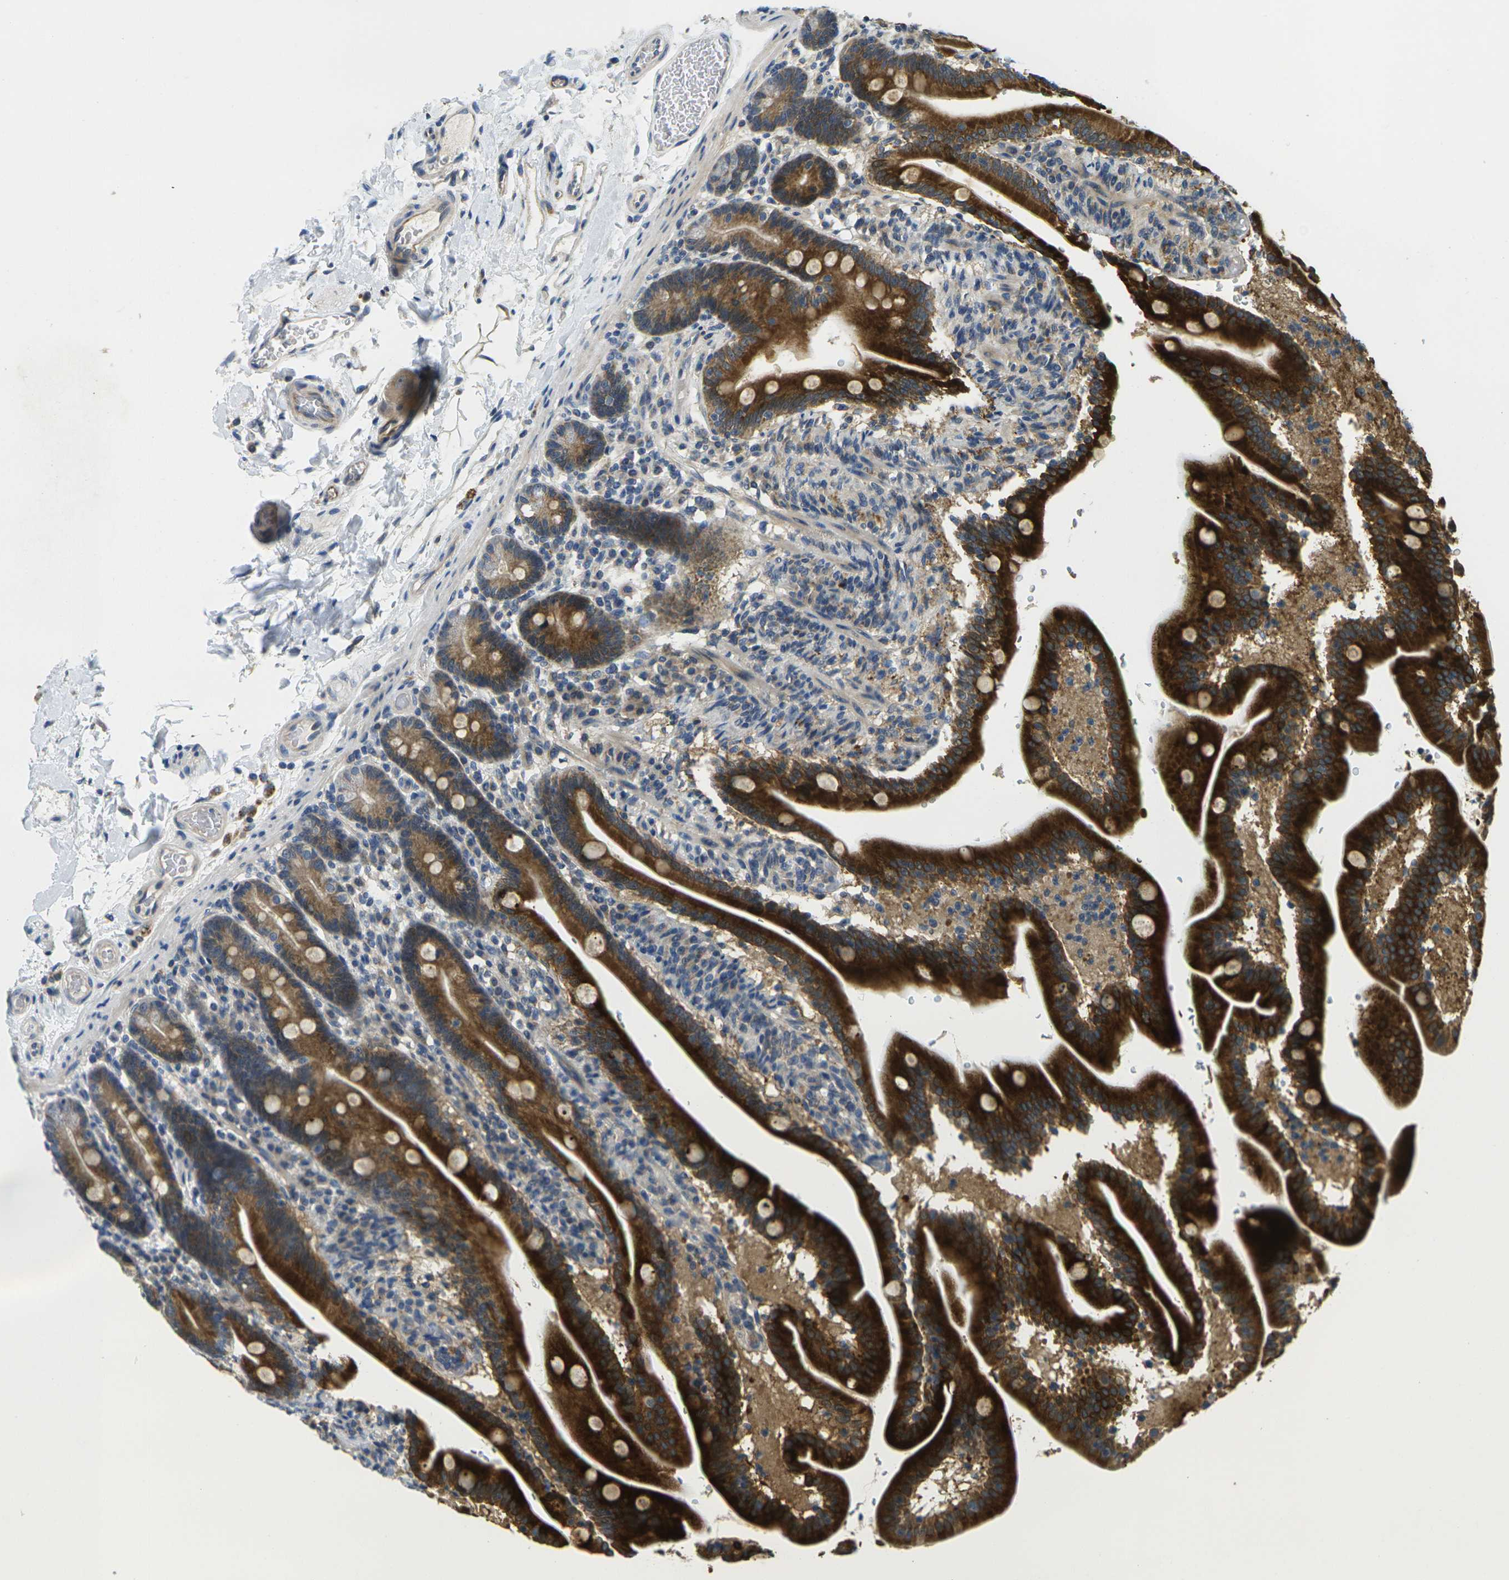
{"staining": {"intensity": "strong", "quantity": ">75%", "location": "cytoplasmic/membranous"}, "tissue": "duodenum", "cell_type": "Glandular cells", "image_type": "normal", "snomed": [{"axis": "morphology", "description": "Normal tissue, NOS"}, {"axis": "topography", "description": "Duodenum"}], "caption": "High-magnification brightfield microscopy of normal duodenum stained with DAB (3,3'-diaminobenzidine) (brown) and counterstained with hematoxylin (blue). glandular cells exhibit strong cytoplasmic/membranous positivity is present in about>75% of cells. (DAB (3,3'-diaminobenzidine) = brown stain, brightfield microscopy at high magnification).", "gene": "MINAR2", "patient": {"sex": "male", "age": 54}}